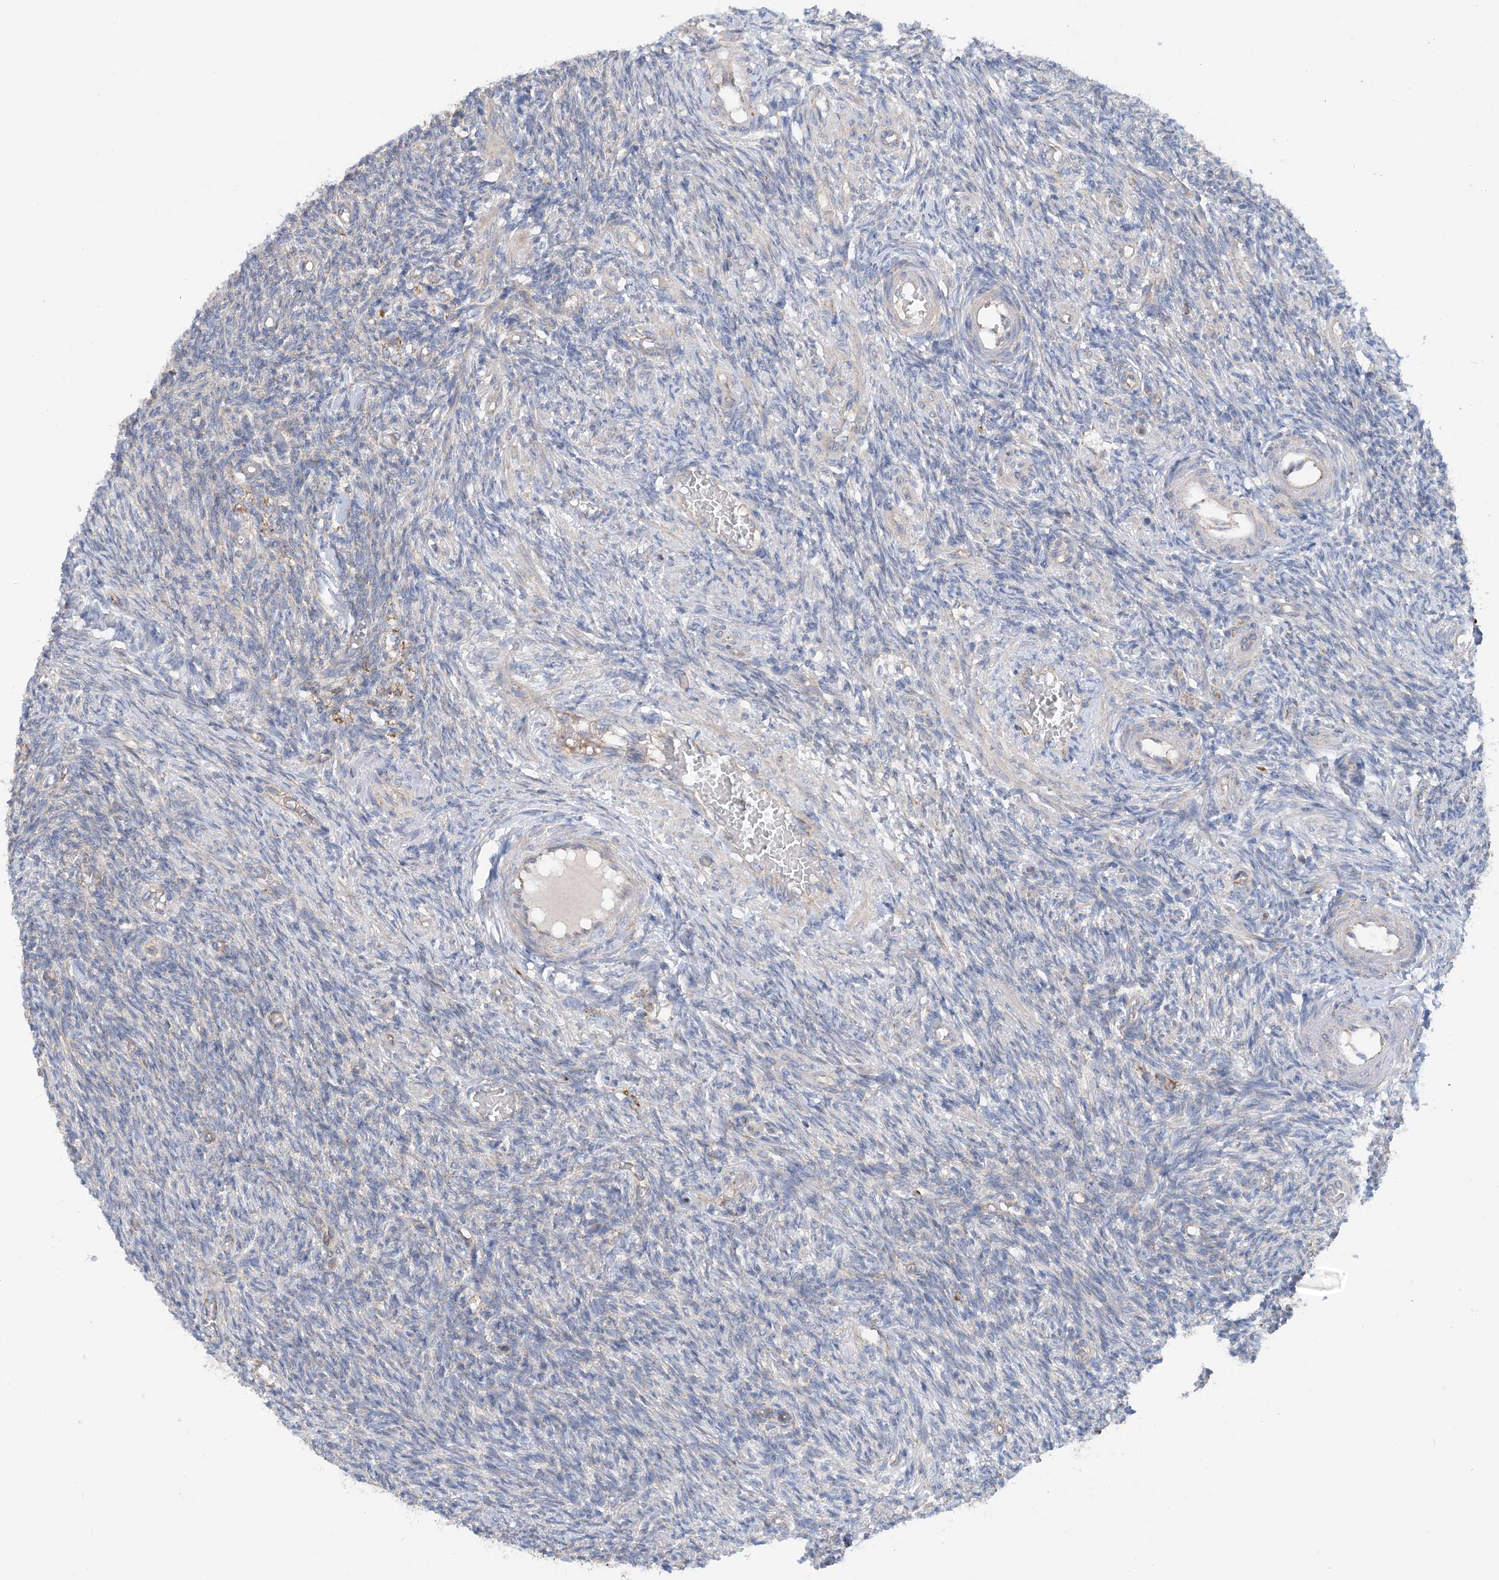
{"staining": {"intensity": "negative", "quantity": "none", "location": "none"}, "tissue": "ovary", "cell_type": "Ovarian stroma cells", "image_type": "normal", "snomed": [{"axis": "morphology", "description": "Normal tissue, NOS"}, {"axis": "topography", "description": "Ovary"}], "caption": "High magnification brightfield microscopy of unremarkable ovary stained with DAB (brown) and counterstained with hematoxylin (blue): ovarian stroma cells show no significant positivity.", "gene": "PHOSPHO2", "patient": {"sex": "female", "age": 27}}